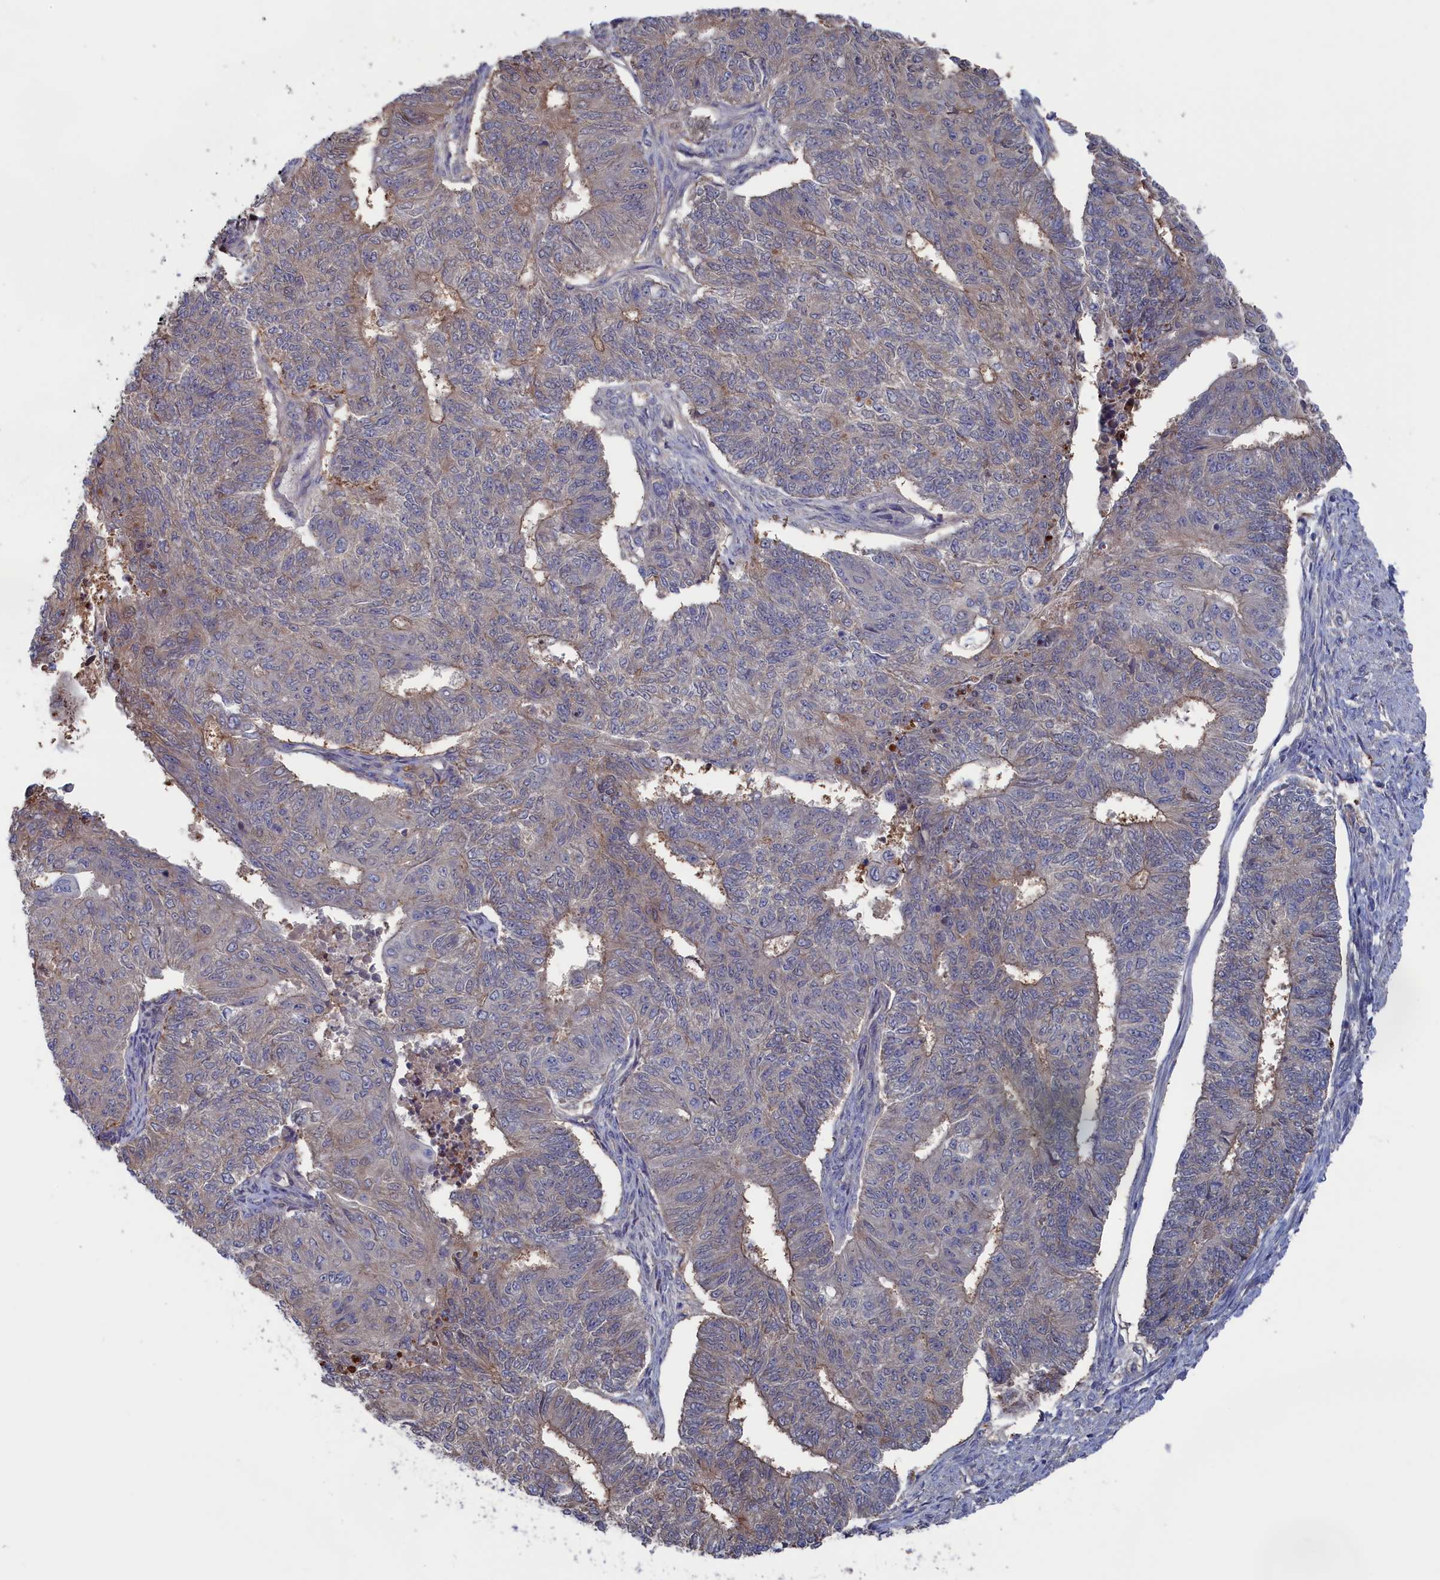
{"staining": {"intensity": "weak", "quantity": "<25%", "location": "cytoplasmic/membranous"}, "tissue": "endometrial cancer", "cell_type": "Tumor cells", "image_type": "cancer", "snomed": [{"axis": "morphology", "description": "Adenocarcinoma, NOS"}, {"axis": "topography", "description": "Endometrium"}], "caption": "Immunohistochemistry of endometrial cancer shows no expression in tumor cells.", "gene": "NUTF2", "patient": {"sex": "female", "age": 32}}